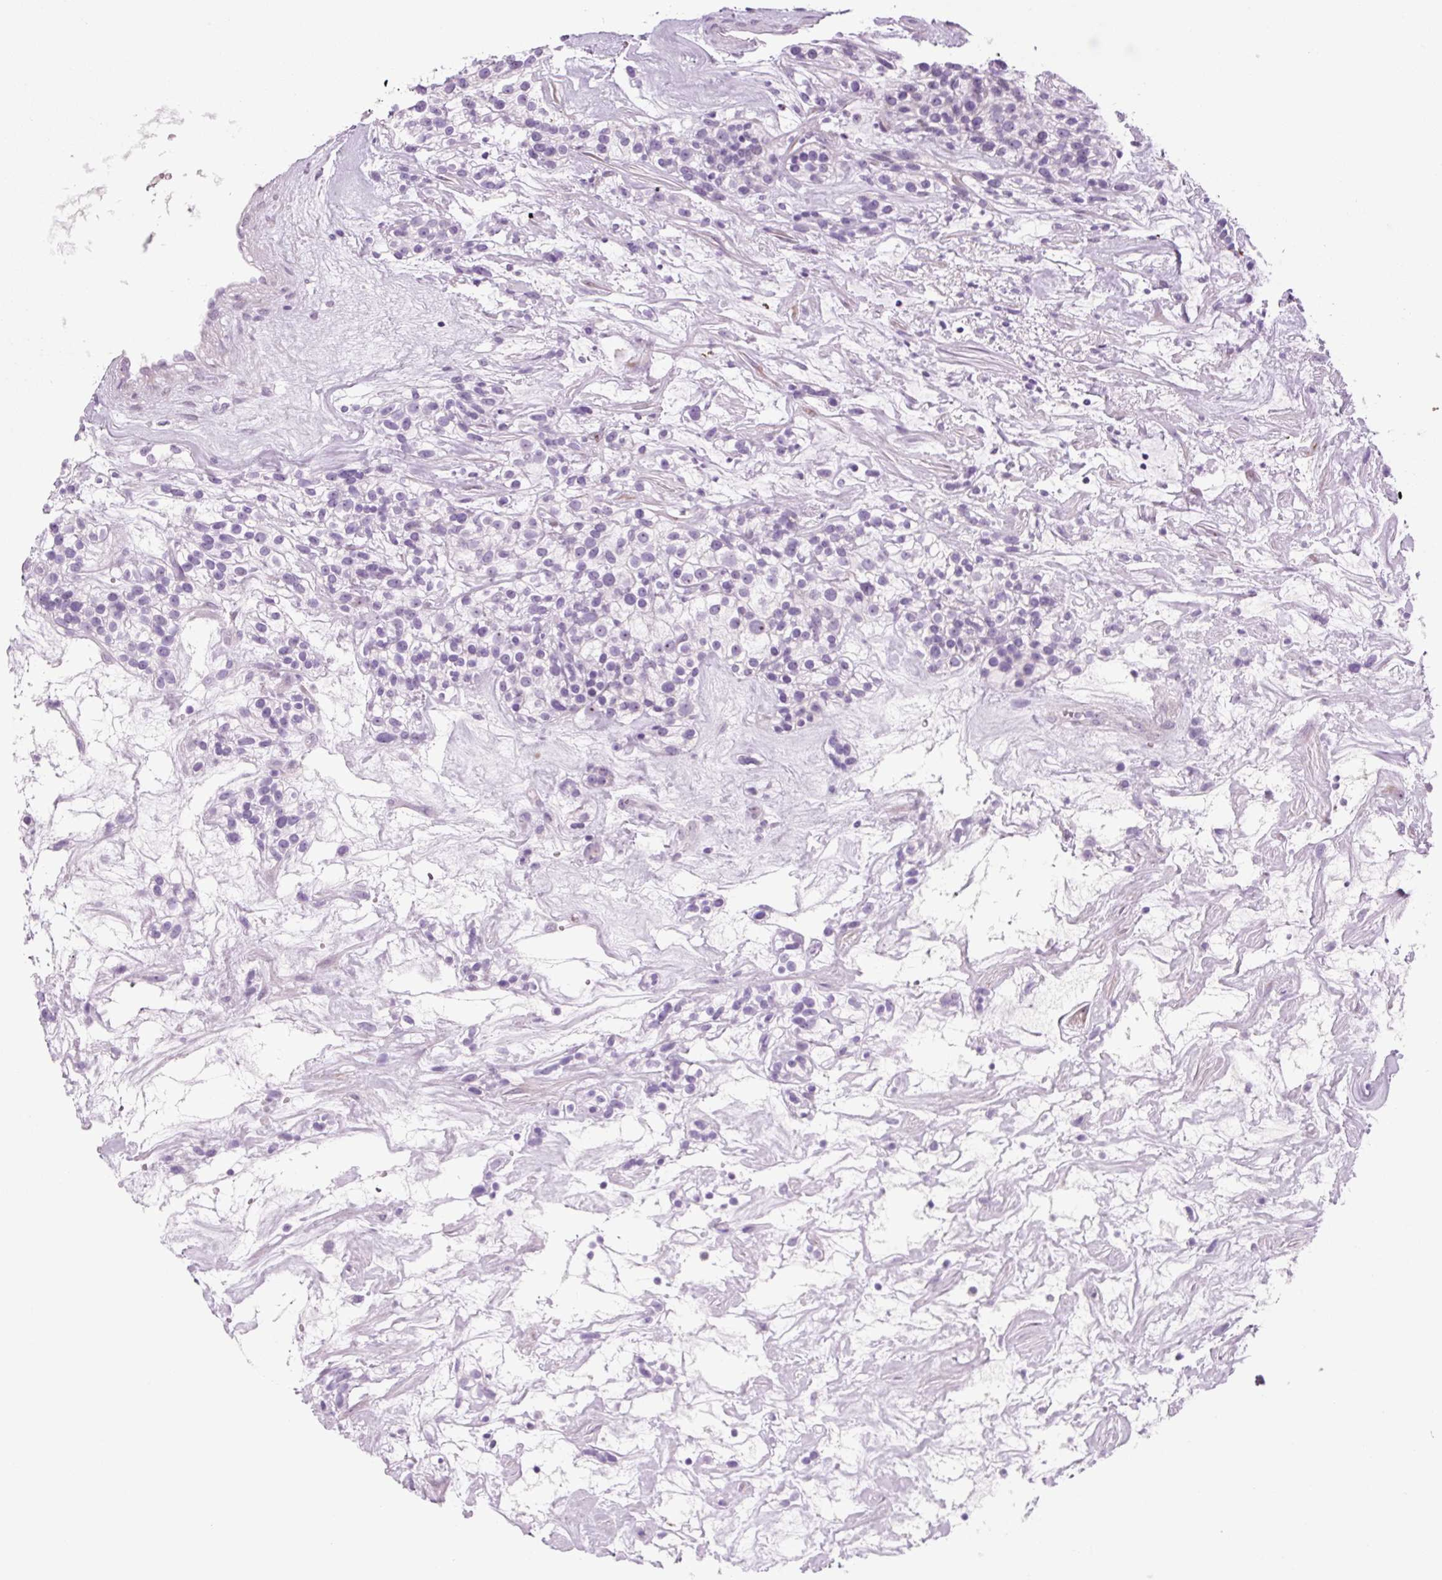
{"staining": {"intensity": "negative", "quantity": "none", "location": "none"}, "tissue": "renal cancer", "cell_type": "Tumor cells", "image_type": "cancer", "snomed": [{"axis": "morphology", "description": "Adenocarcinoma, NOS"}, {"axis": "topography", "description": "Kidney"}], "caption": "This micrograph is of renal adenocarcinoma stained with IHC to label a protein in brown with the nuclei are counter-stained blue. There is no positivity in tumor cells. (Immunohistochemistry (ihc), brightfield microscopy, high magnification).", "gene": "RRS1", "patient": {"sex": "female", "age": 57}}